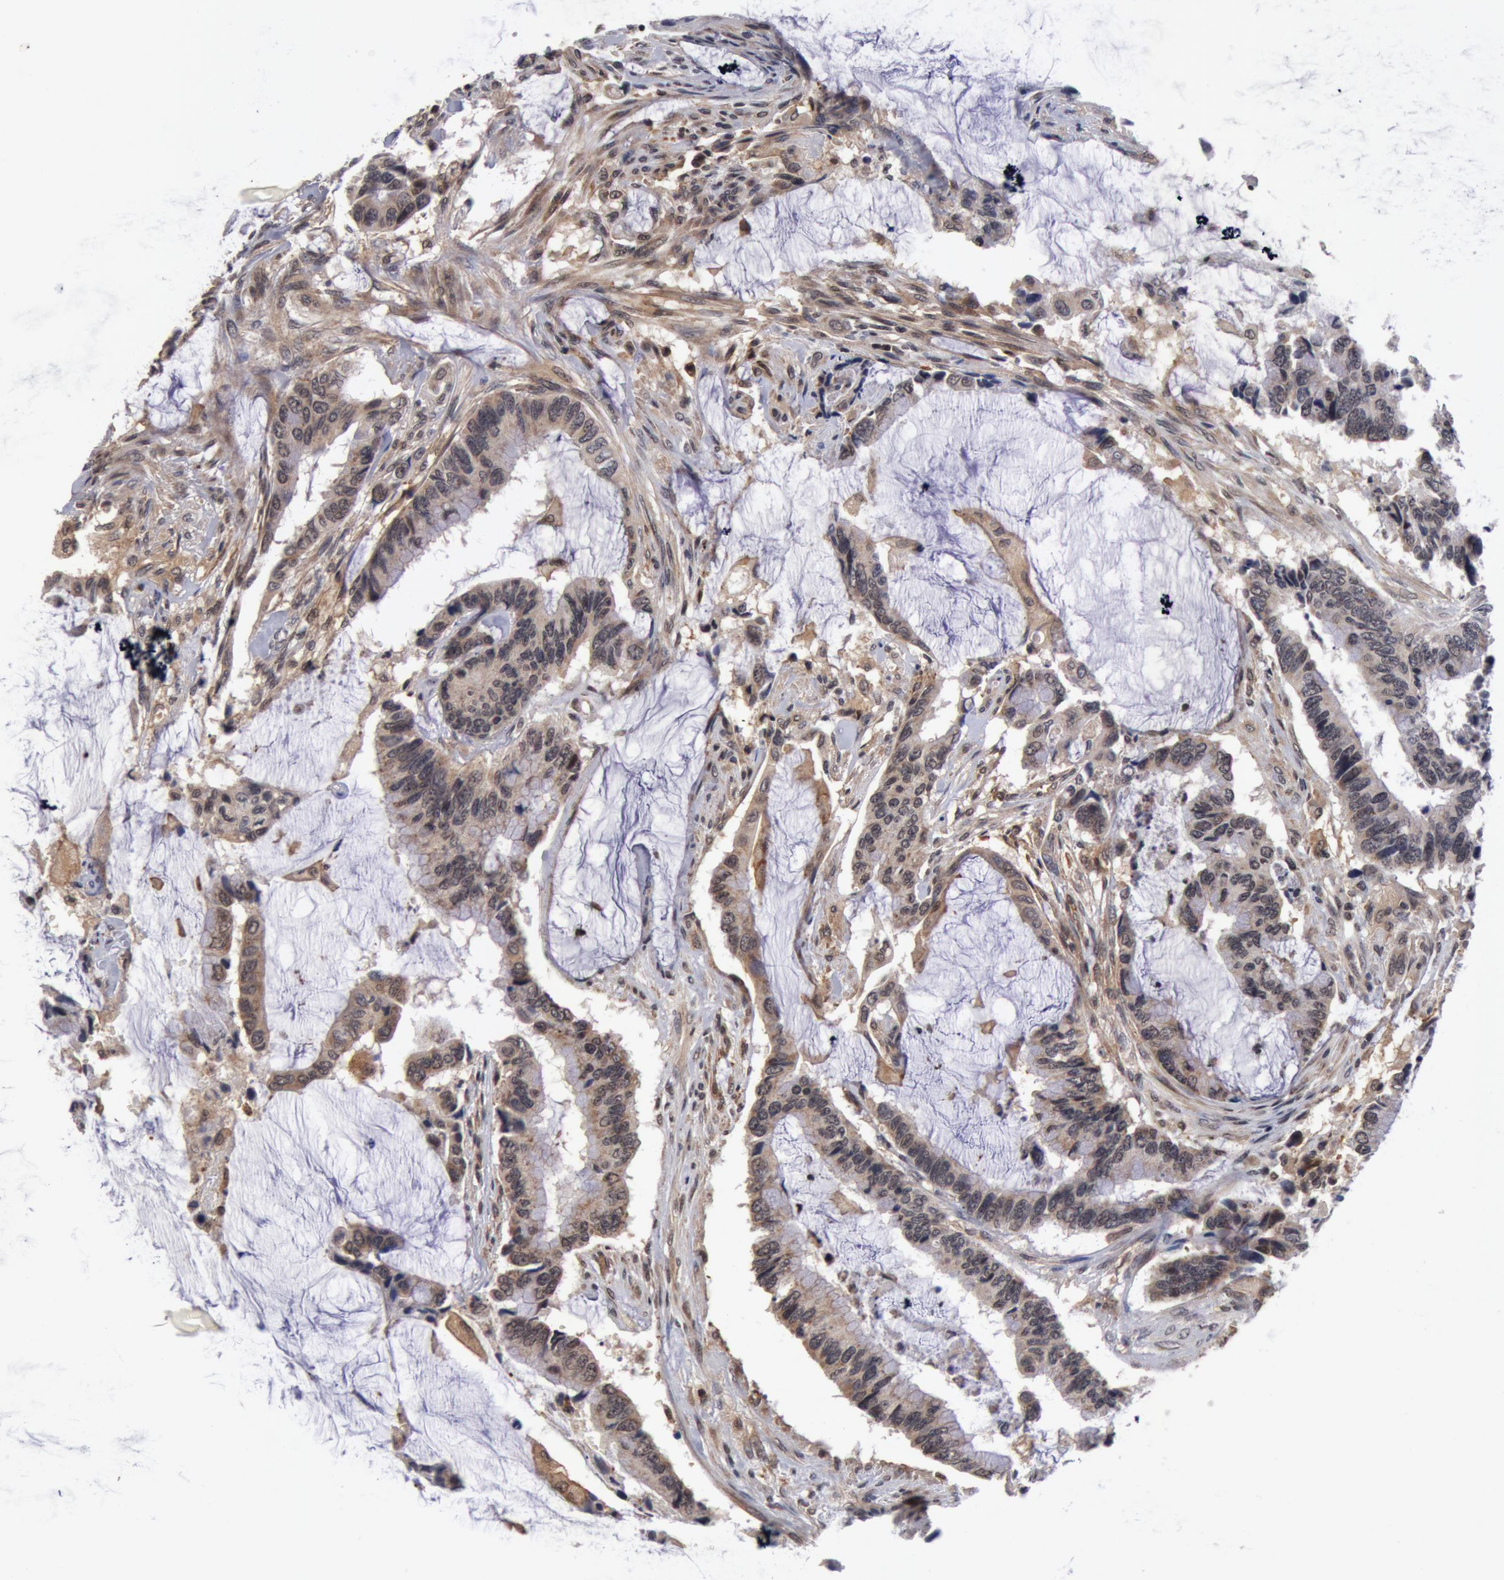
{"staining": {"intensity": "weak", "quantity": "<25%", "location": "nuclear"}, "tissue": "colorectal cancer", "cell_type": "Tumor cells", "image_type": "cancer", "snomed": [{"axis": "morphology", "description": "Adenocarcinoma, NOS"}, {"axis": "topography", "description": "Rectum"}], "caption": "Human colorectal adenocarcinoma stained for a protein using immunohistochemistry exhibits no positivity in tumor cells.", "gene": "ZNF350", "patient": {"sex": "female", "age": 59}}